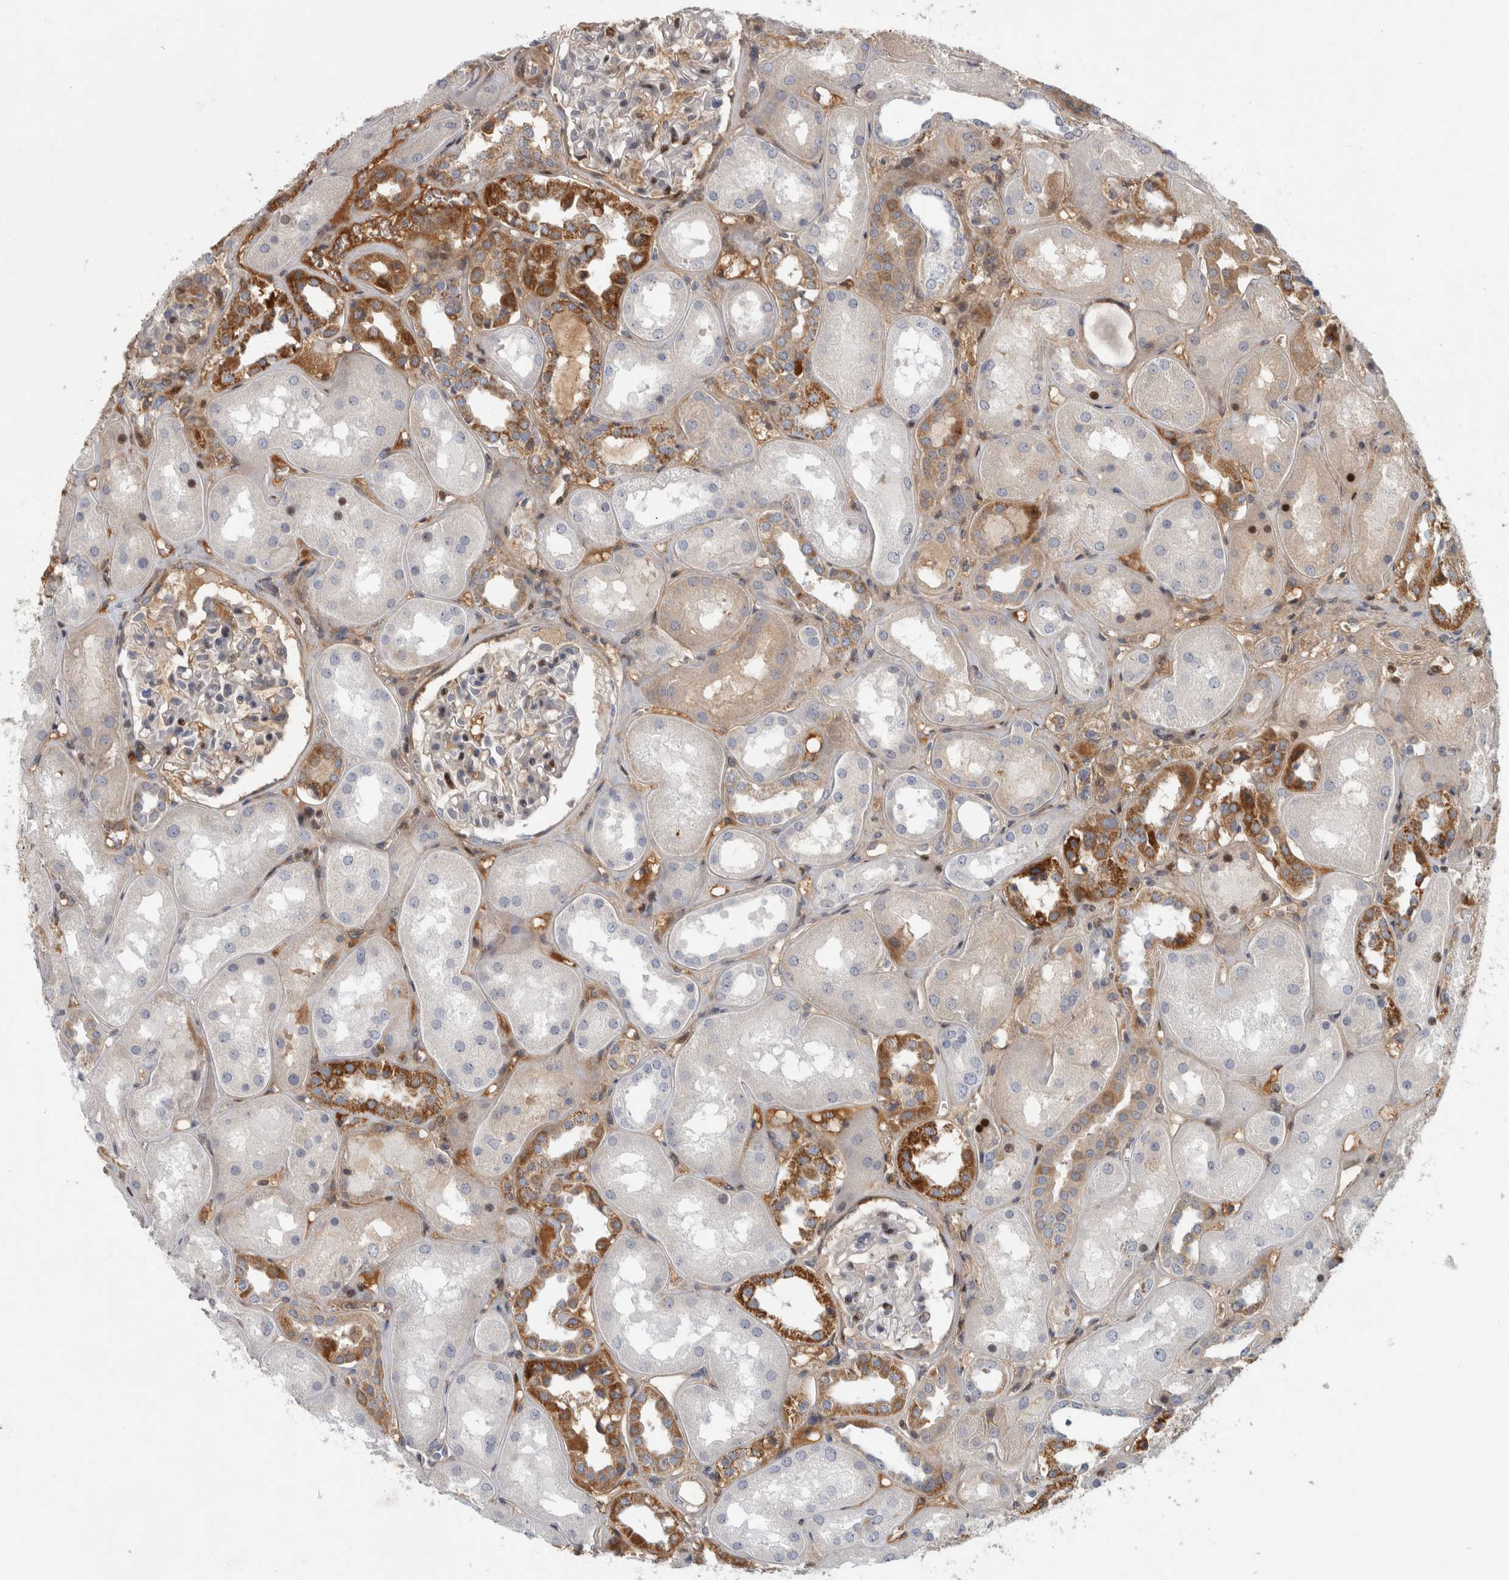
{"staining": {"intensity": "strong", "quantity": "<25%", "location": "nuclear"}, "tissue": "kidney", "cell_type": "Cells in glomeruli", "image_type": "normal", "snomed": [{"axis": "morphology", "description": "Normal tissue, NOS"}, {"axis": "topography", "description": "Kidney"}], "caption": "Immunohistochemical staining of unremarkable kidney shows medium levels of strong nuclear staining in about <25% of cells in glomeruli.", "gene": "RBM48", "patient": {"sex": "male", "age": 70}}